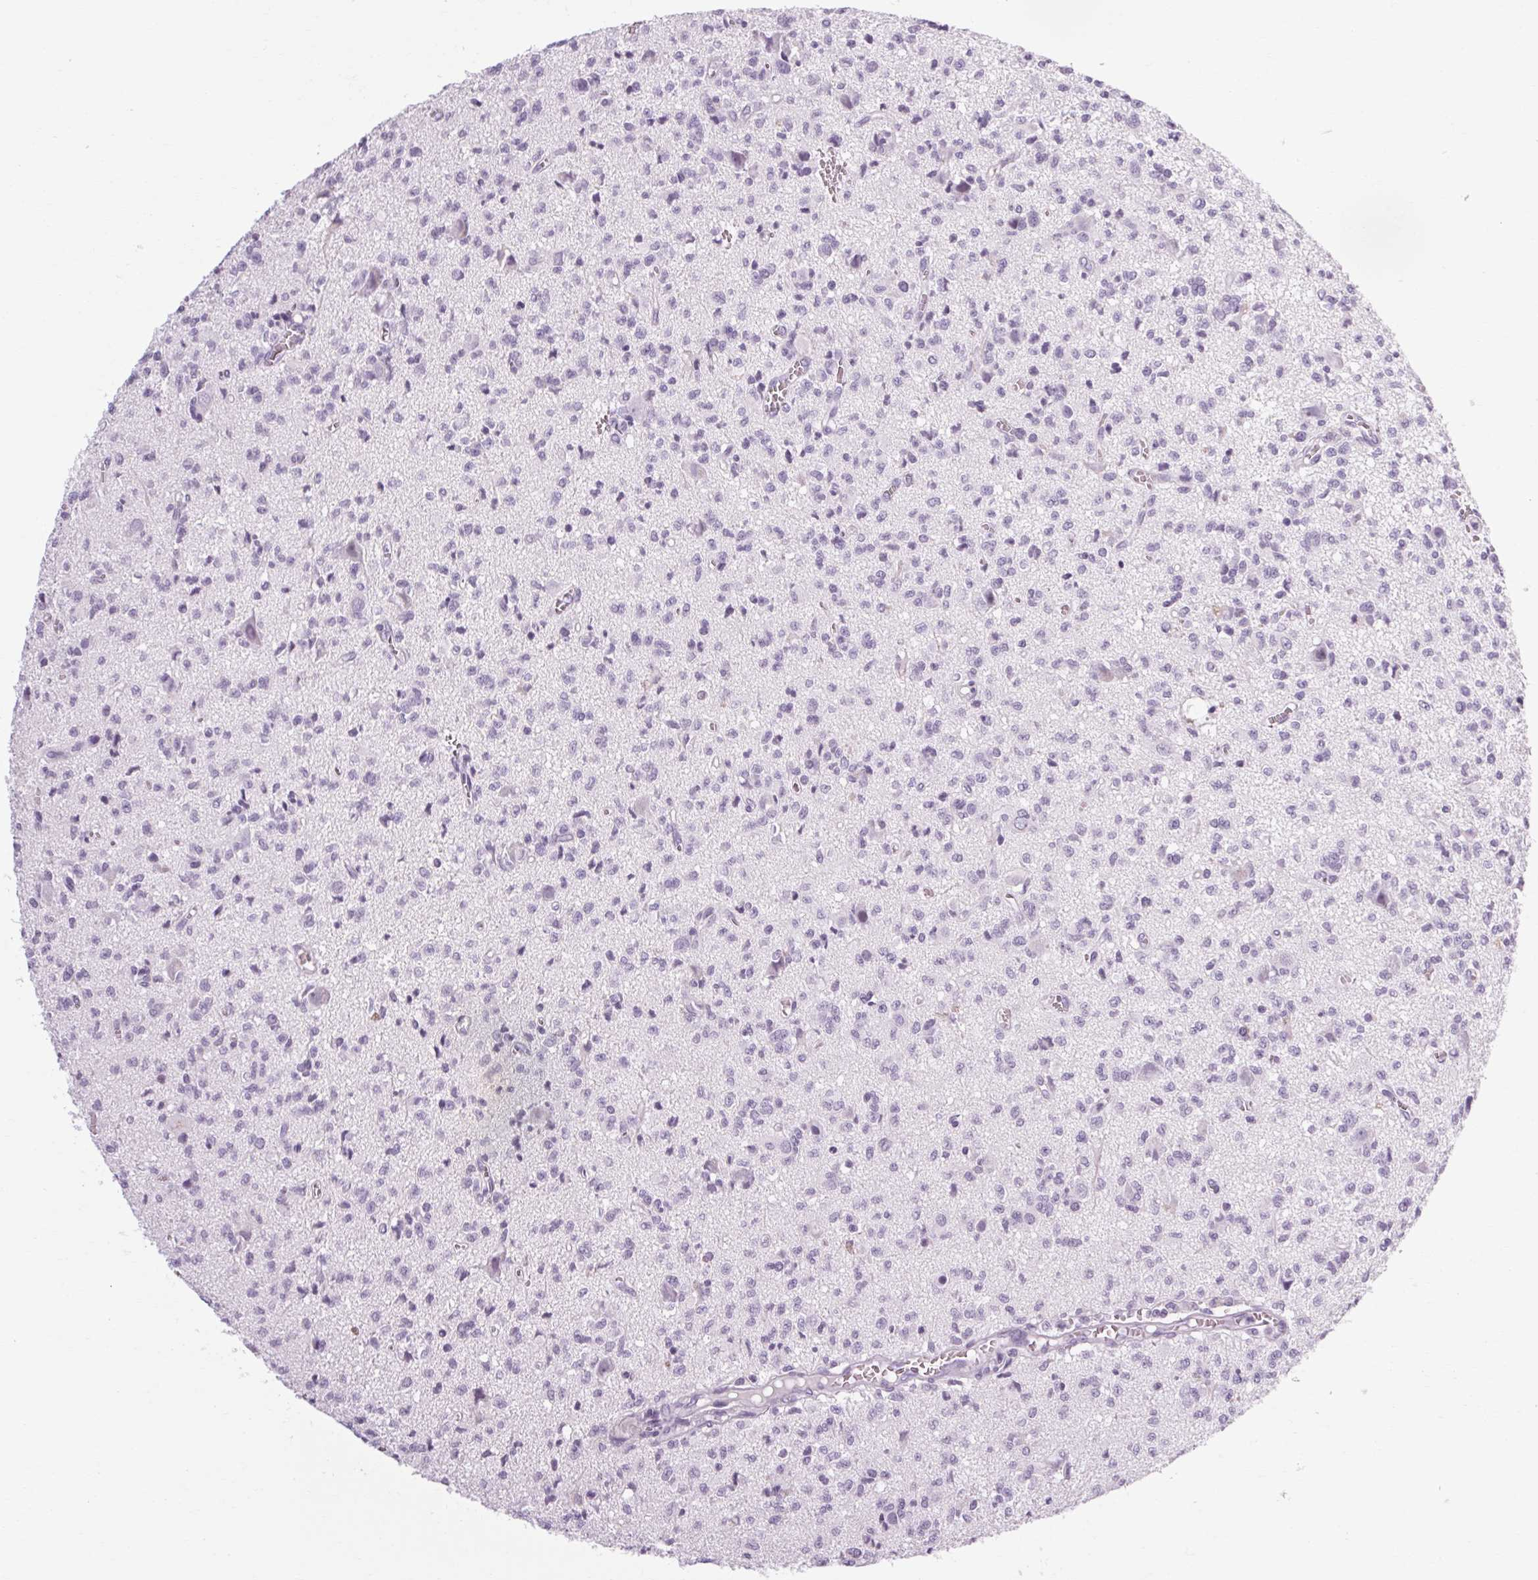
{"staining": {"intensity": "negative", "quantity": "none", "location": "none"}, "tissue": "glioma", "cell_type": "Tumor cells", "image_type": "cancer", "snomed": [{"axis": "morphology", "description": "Glioma, malignant, Low grade"}, {"axis": "topography", "description": "Brain"}], "caption": "Tumor cells show no significant staining in glioma. The staining was performed using DAB (3,3'-diaminobenzidine) to visualize the protein expression in brown, while the nuclei were stained in blue with hematoxylin (Magnification: 20x).", "gene": "POMC", "patient": {"sex": "male", "age": 64}}